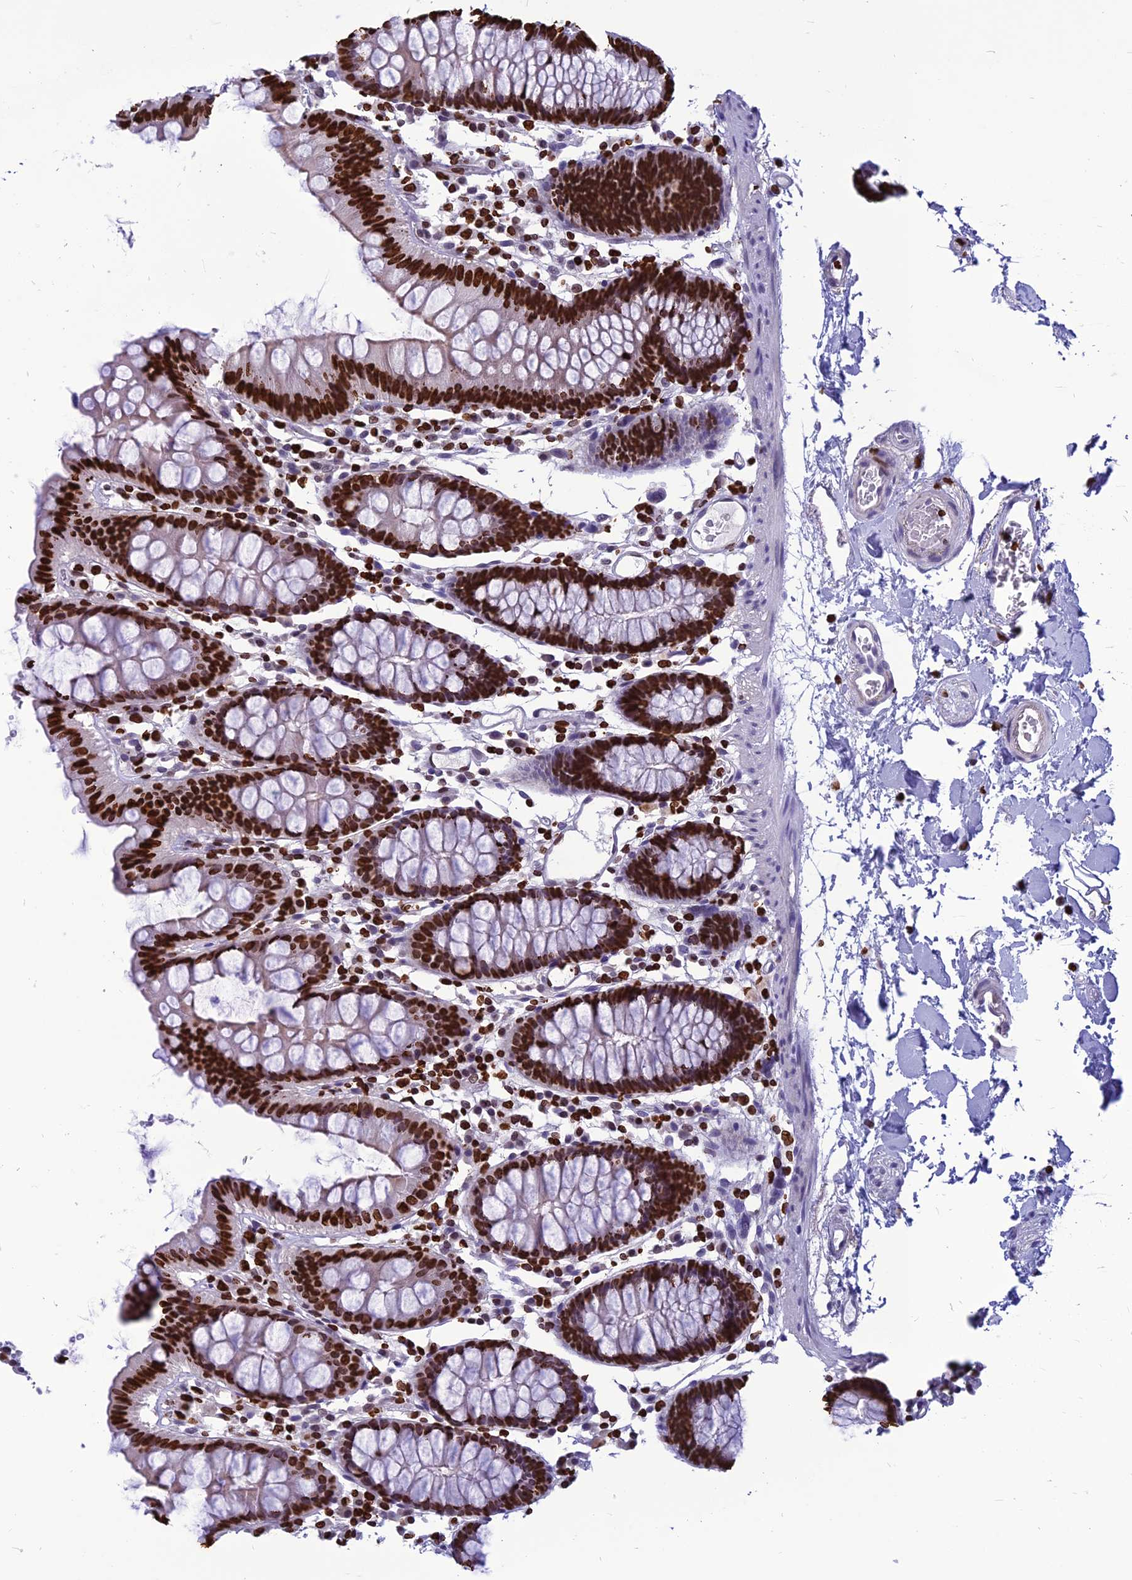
{"staining": {"intensity": "negative", "quantity": "none", "location": "none"}, "tissue": "colon", "cell_type": "Endothelial cells", "image_type": "normal", "snomed": [{"axis": "morphology", "description": "Normal tissue, NOS"}, {"axis": "topography", "description": "Colon"}], "caption": "Human colon stained for a protein using immunohistochemistry displays no positivity in endothelial cells.", "gene": "AKAP17A", "patient": {"sex": "male", "age": 75}}